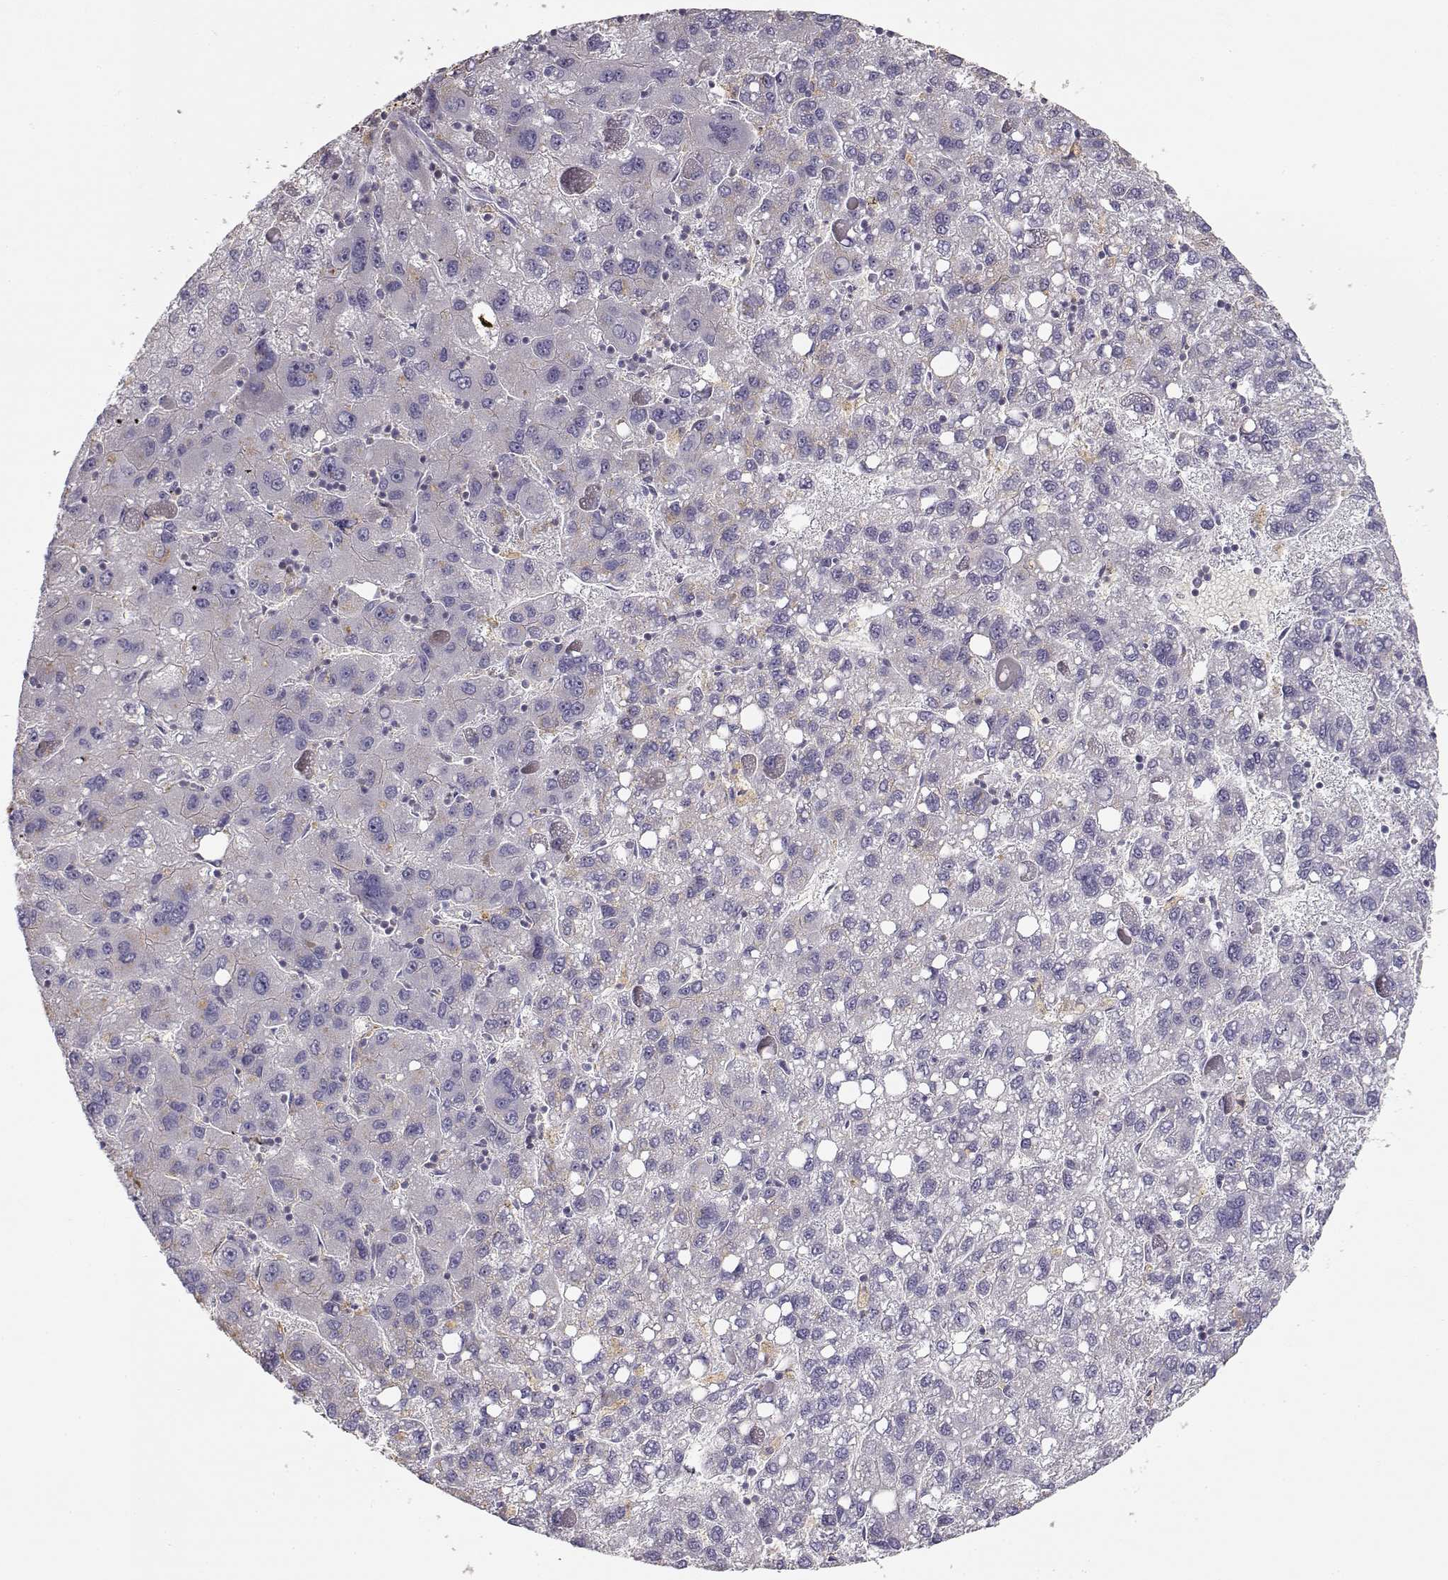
{"staining": {"intensity": "negative", "quantity": "none", "location": "none"}, "tissue": "liver cancer", "cell_type": "Tumor cells", "image_type": "cancer", "snomed": [{"axis": "morphology", "description": "Carcinoma, Hepatocellular, NOS"}, {"axis": "topography", "description": "Liver"}], "caption": "A high-resolution image shows IHC staining of liver cancer, which exhibits no significant expression in tumor cells.", "gene": "VAV1", "patient": {"sex": "female", "age": 82}}